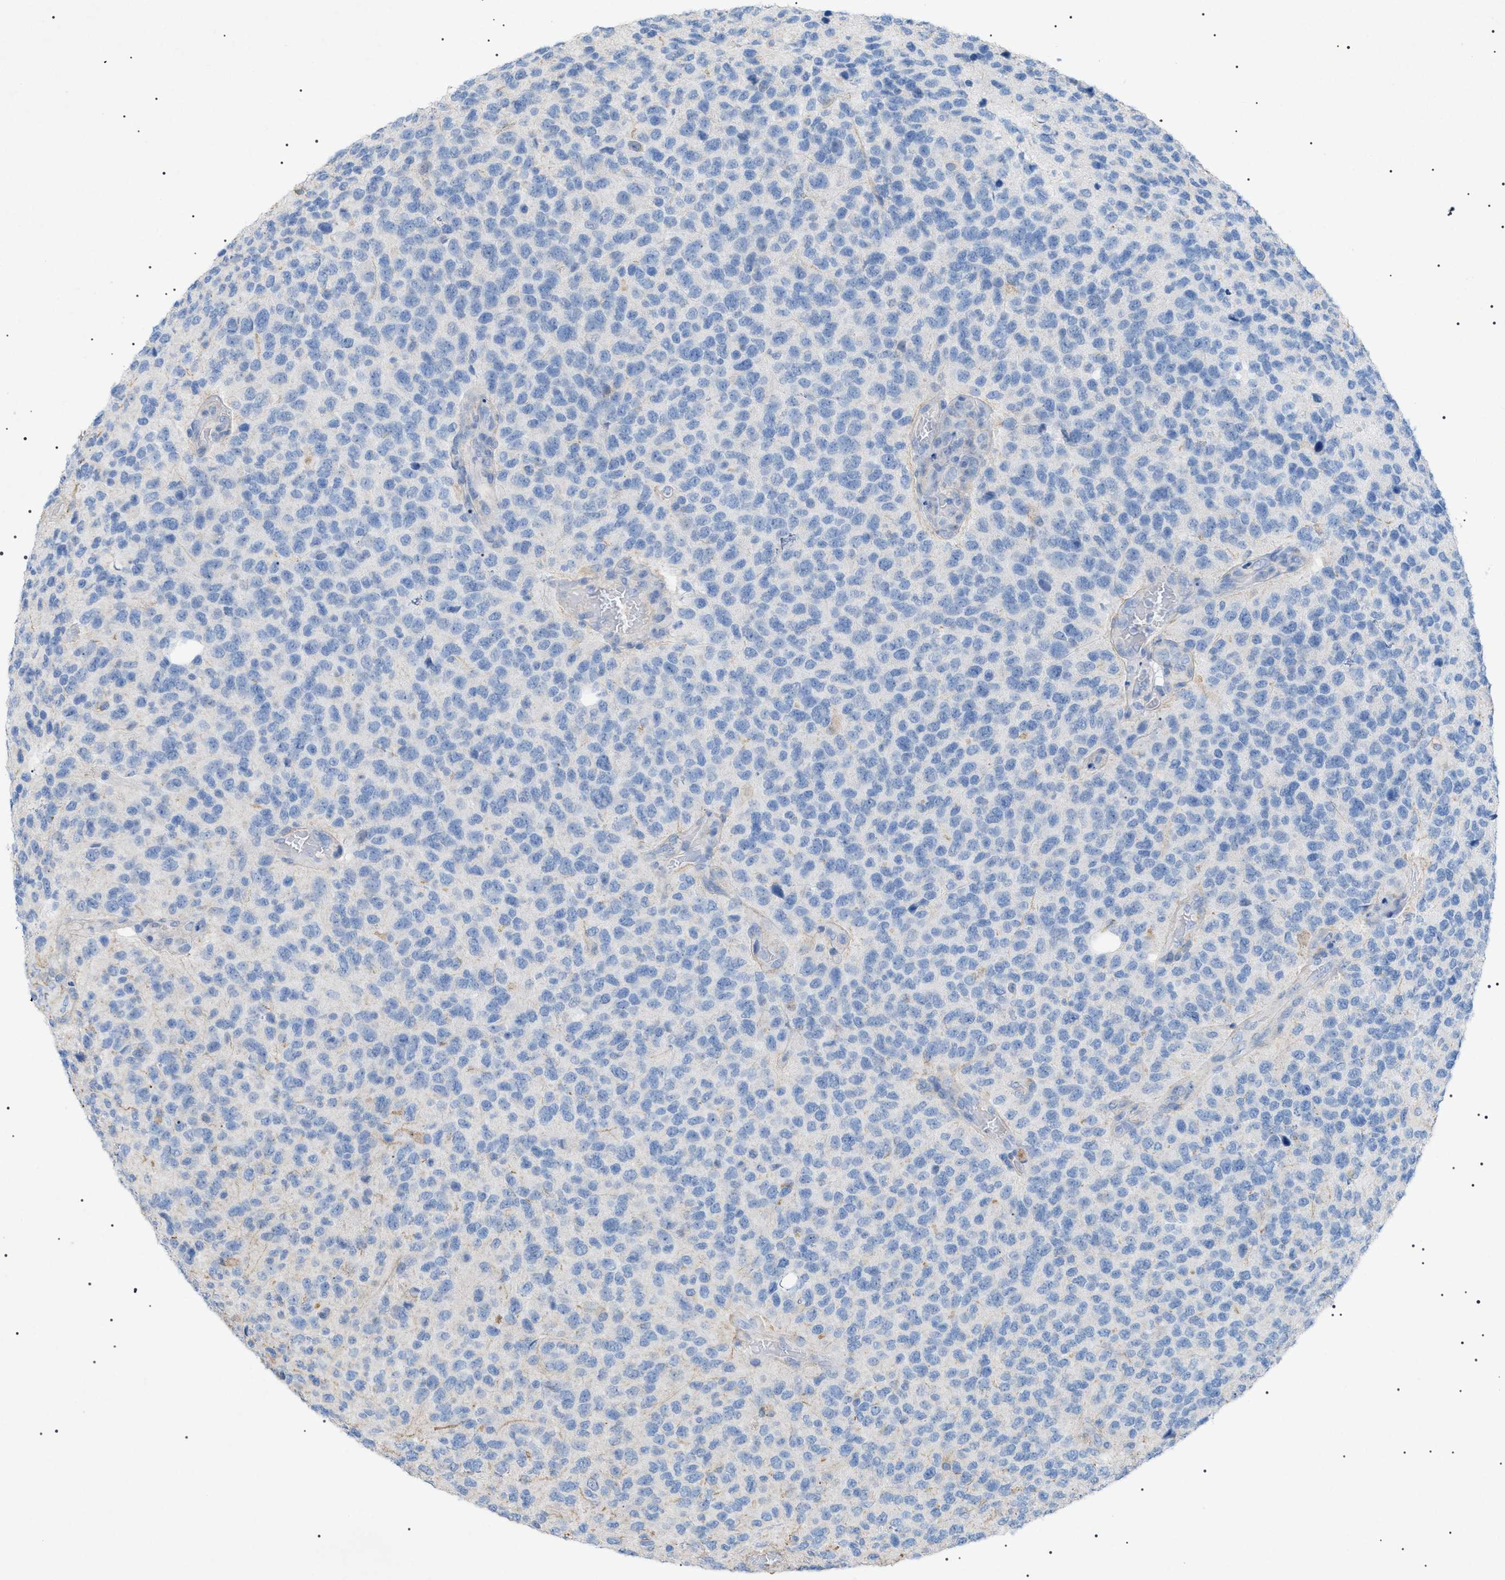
{"staining": {"intensity": "negative", "quantity": "none", "location": "none"}, "tissue": "glioma", "cell_type": "Tumor cells", "image_type": "cancer", "snomed": [{"axis": "morphology", "description": "Glioma, malignant, High grade"}, {"axis": "topography", "description": "pancreas cauda"}], "caption": "Tumor cells are negative for protein expression in human high-grade glioma (malignant).", "gene": "ADAMTS1", "patient": {"sex": "male", "age": 60}}